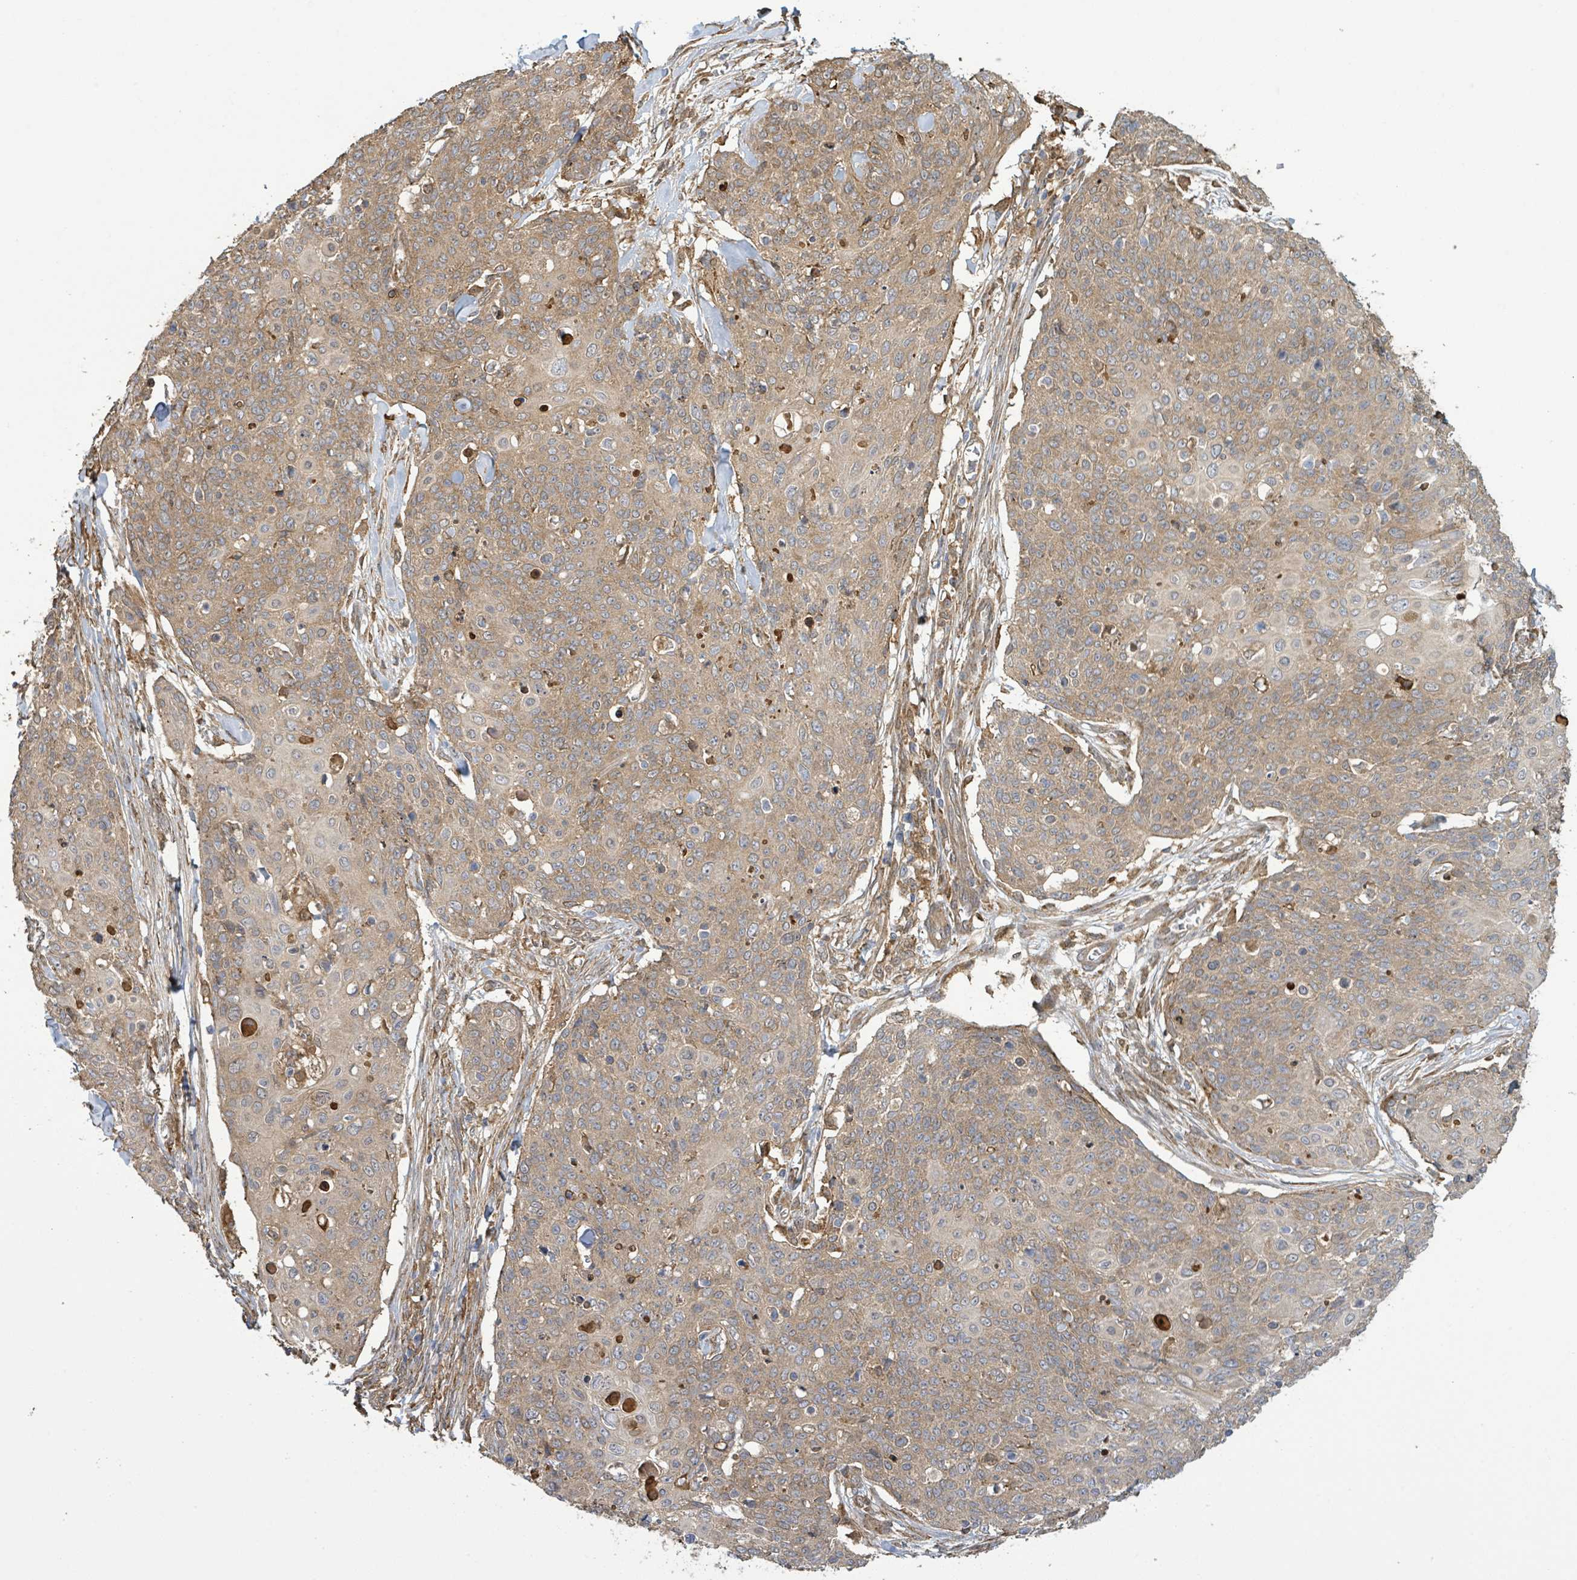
{"staining": {"intensity": "moderate", "quantity": ">75%", "location": "cytoplasmic/membranous"}, "tissue": "skin cancer", "cell_type": "Tumor cells", "image_type": "cancer", "snomed": [{"axis": "morphology", "description": "Squamous cell carcinoma, NOS"}, {"axis": "topography", "description": "Skin"}, {"axis": "topography", "description": "Vulva"}], "caption": "IHC of squamous cell carcinoma (skin) displays medium levels of moderate cytoplasmic/membranous staining in approximately >75% of tumor cells. The staining is performed using DAB (3,3'-diaminobenzidine) brown chromogen to label protein expression. The nuclei are counter-stained blue using hematoxylin.", "gene": "ARPIN", "patient": {"sex": "female", "age": 85}}